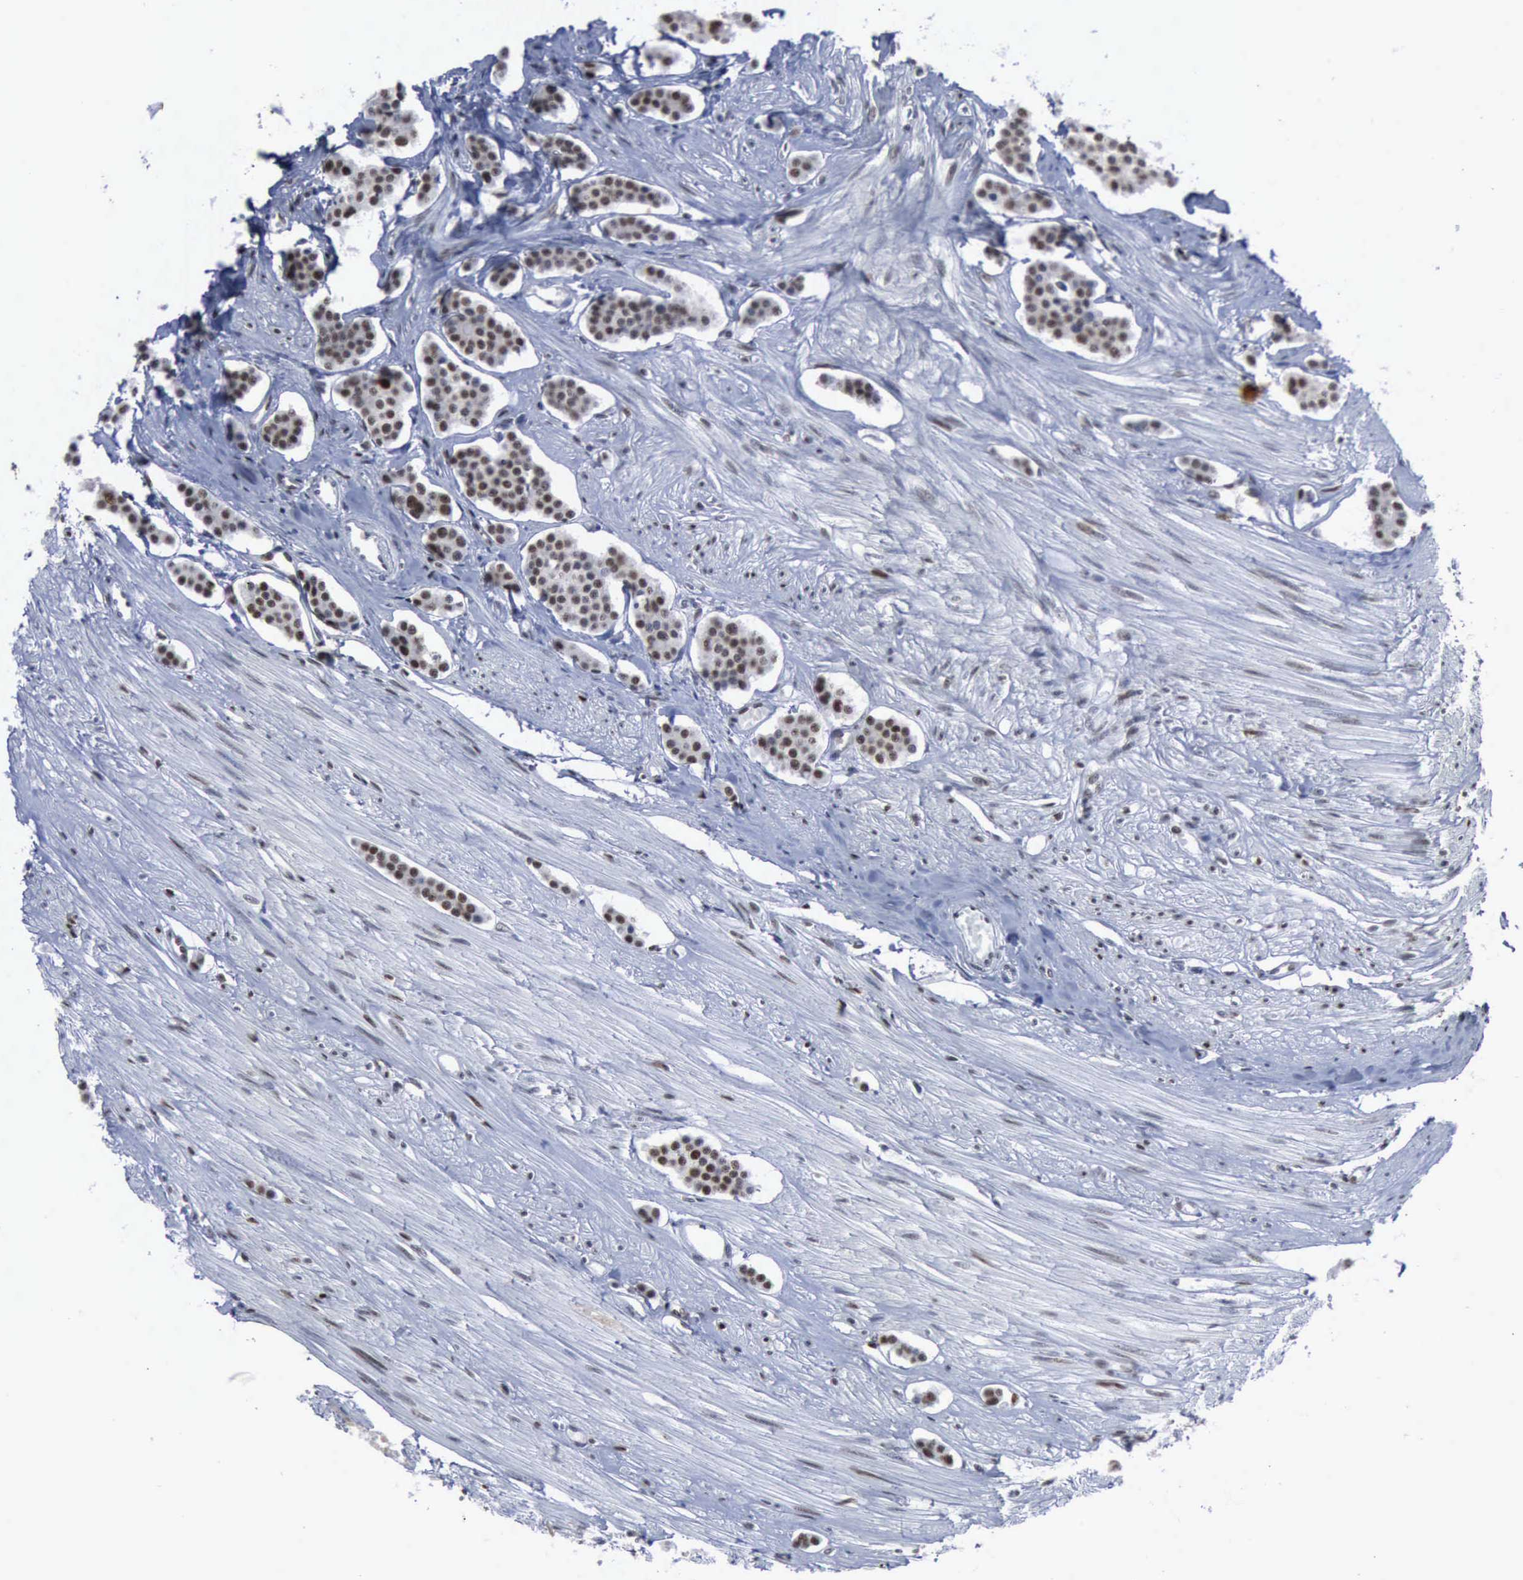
{"staining": {"intensity": "moderate", "quantity": ">75%", "location": "nuclear"}, "tissue": "carcinoid", "cell_type": "Tumor cells", "image_type": "cancer", "snomed": [{"axis": "morphology", "description": "Carcinoid, malignant, NOS"}, {"axis": "topography", "description": "Small intestine"}], "caption": "This is a photomicrograph of immunohistochemistry (IHC) staining of carcinoid, which shows moderate staining in the nuclear of tumor cells.", "gene": "PCNA", "patient": {"sex": "male", "age": 60}}